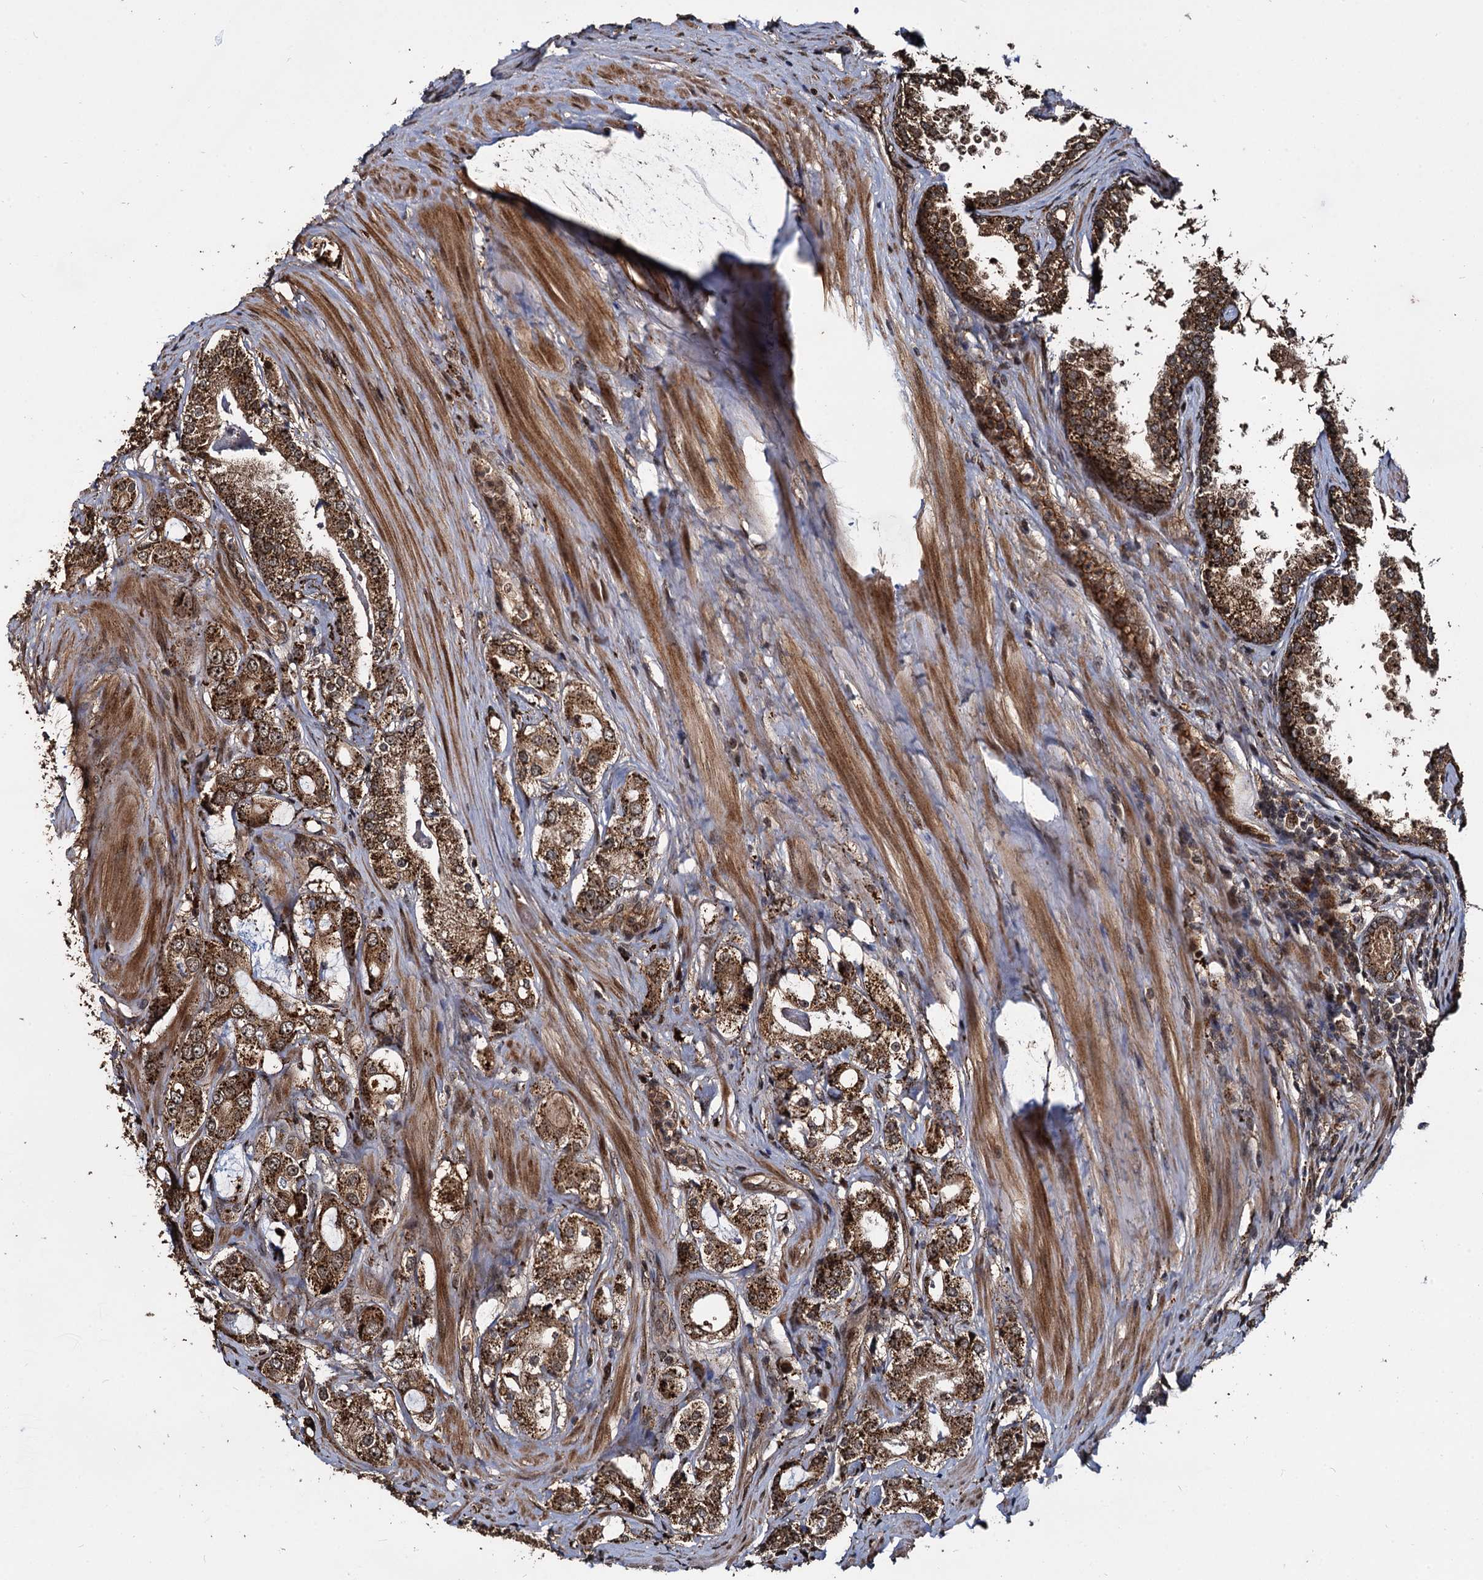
{"staining": {"intensity": "moderate", "quantity": ">75%", "location": "cytoplasmic/membranous,nuclear"}, "tissue": "prostate cancer", "cell_type": "Tumor cells", "image_type": "cancer", "snomed": [{"axis": "morphology", "description": "Adenocarcinoma, High grade"}, {"axis": "topography", "description": "Prostate"}], "caption": "The photomicrograph exhibits a brown stain indicating the presence of a protein in the cytoplasmic/membranous and nuclear of tumor cells in prostate cancer (adenocarcinoma (high-grade)). The protein is stained brown, and the nuclei are stained in blue (DAB IHC with brightfield microscopy, high magnification).", "gene": "CEP192", "patient": {"sex": "male", "age": 63}}